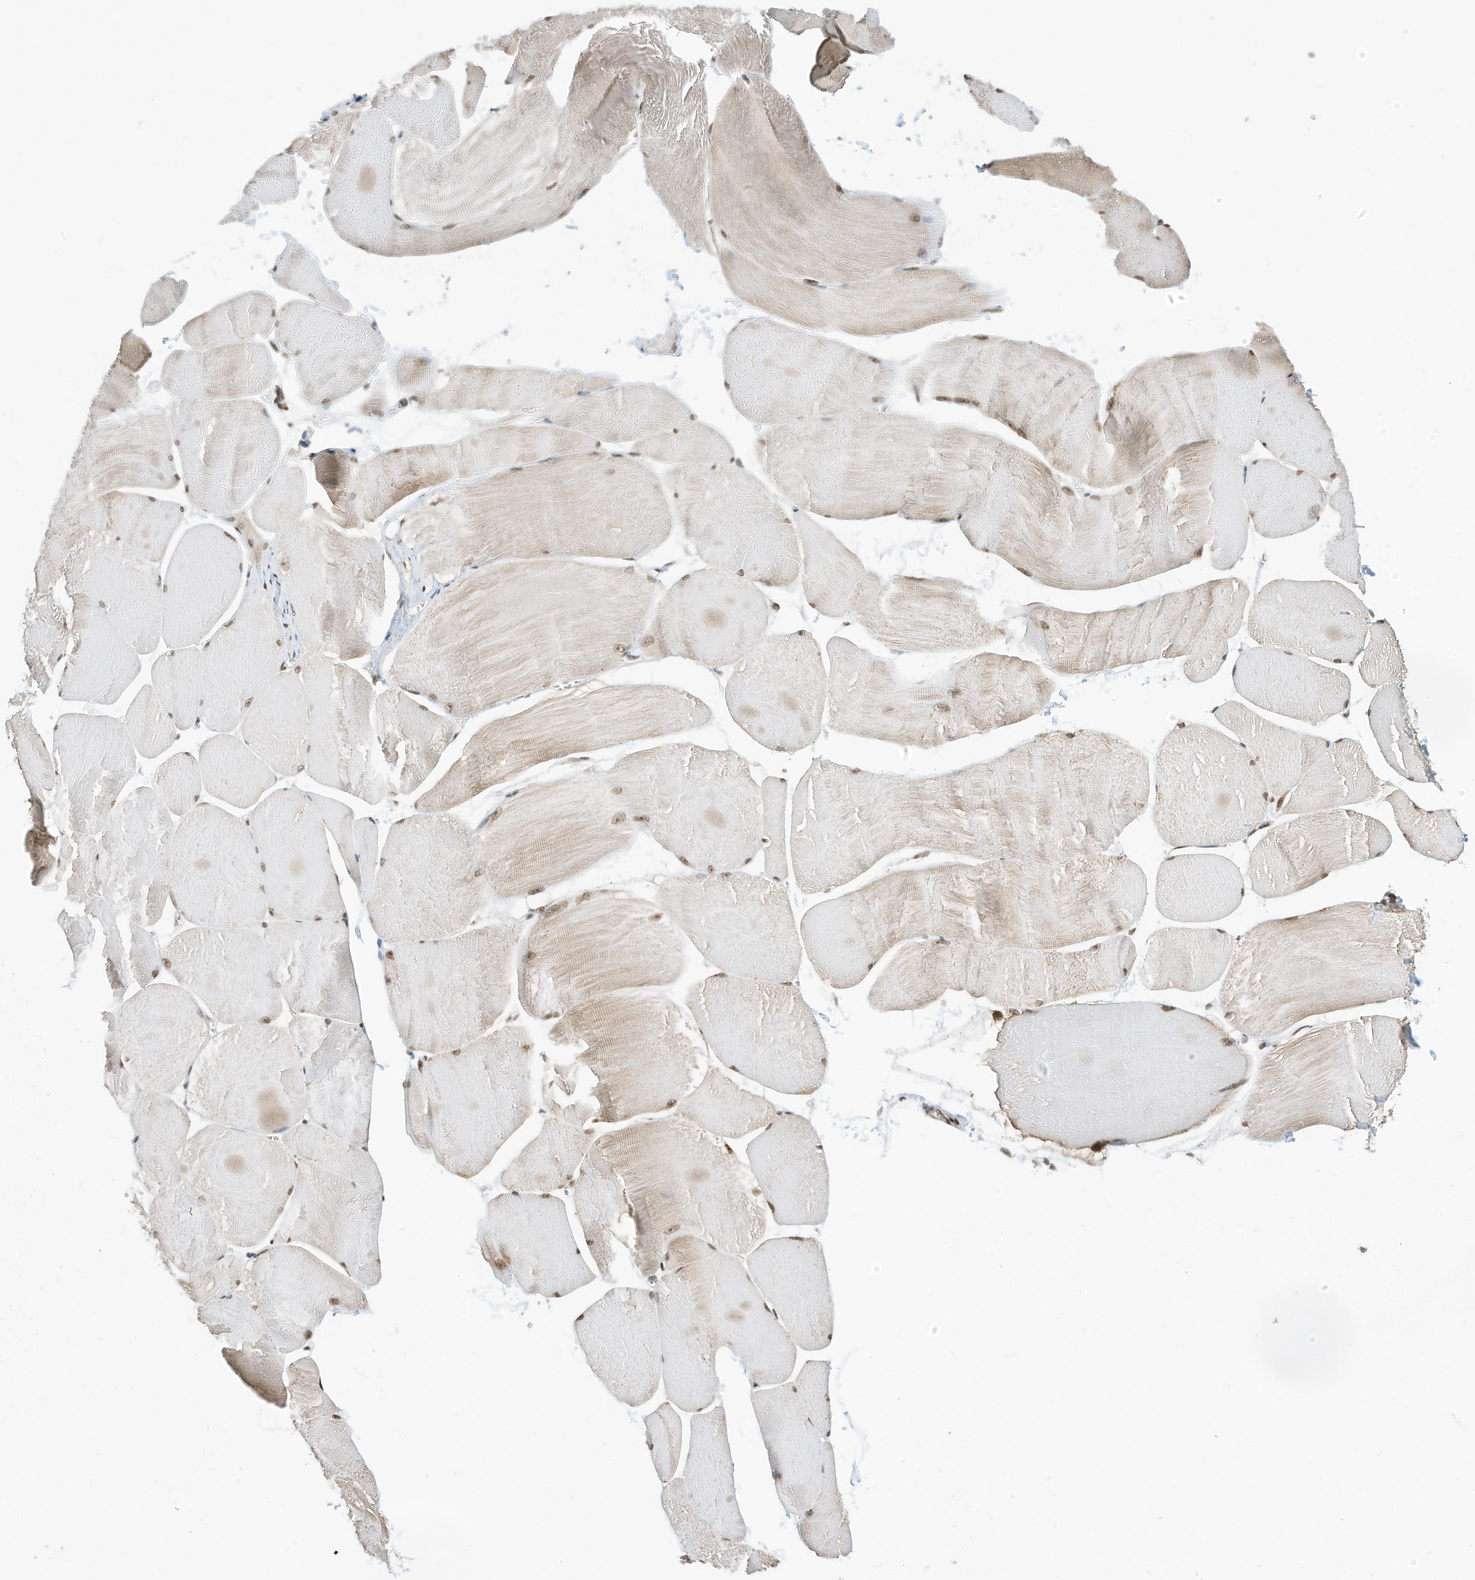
{"staining": {"intensity": "moderate", "quantity": ">75%", "location": "nuclear"}, "tissue": "skeletal muscle", "cell_type": "Myocytes", "image_type": "normal", "snomed": [{"axis": "morphology", "description": "Normal tissue, NOS"}, {"axis": "morphology", "description": "Basal cell carcinoma"}, {"axis": "topography", "description": "Skeletal muscle"}], "caption": "This histopathology image reveals immunohistochemistry (IHC) staining of normal skeletal muscle, with medium moderate nuclear expression in approximately >75% of myocytes.", "gene": "ZNF195", "patient": {"sex": "female", "age": 64}}